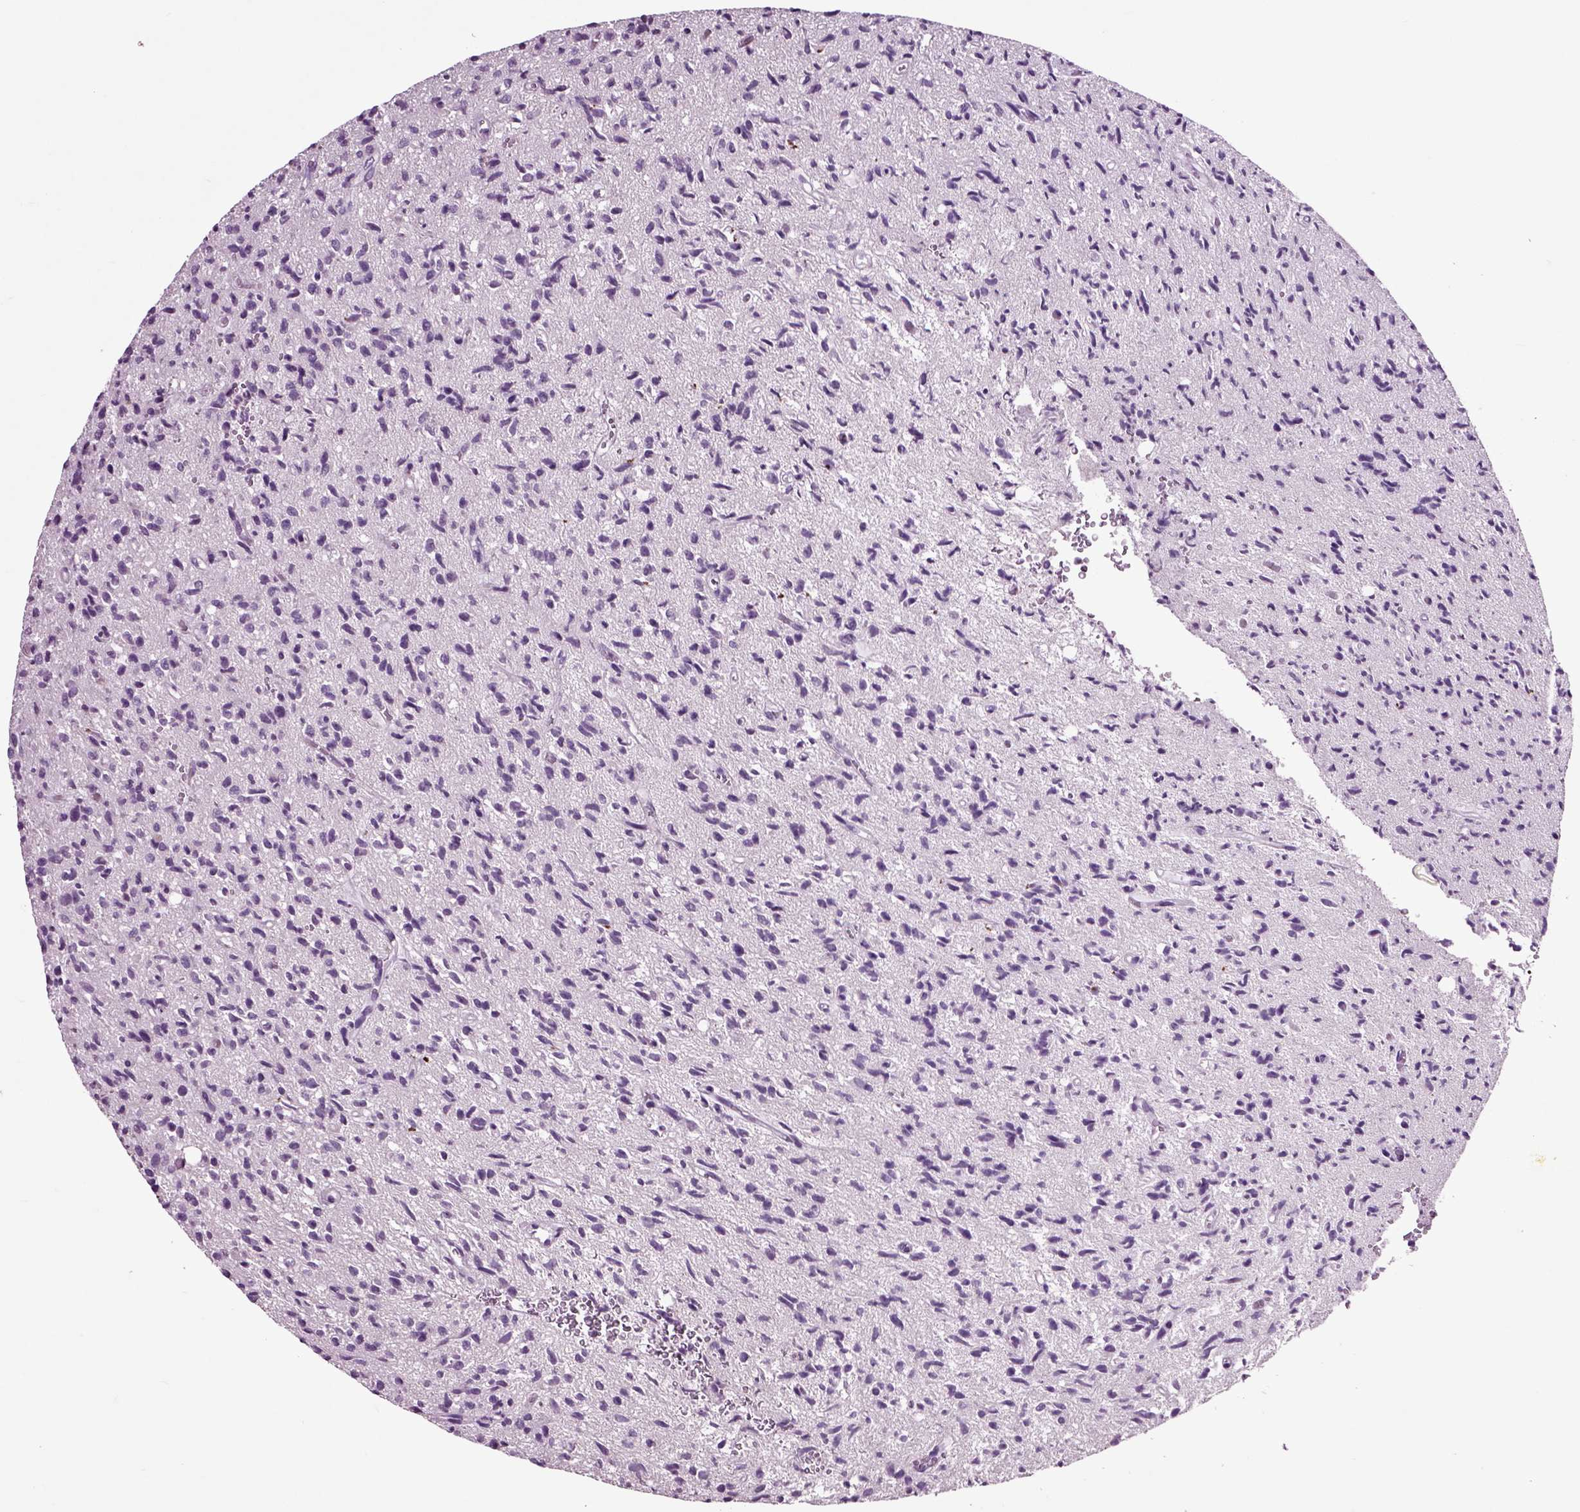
{"staining": {"intensity": "negative", "quantity": "none", "location": "none"}, "tissue": "glioma", "cell_type": "Tumor cells", "image_type": "cancer", "snomed": [{"axis": "morphology", "description": "Glioma, malignant, High grade"}, {"axis": "topography", "description": "Brain"}], "caption": "This micrograph is of malignant glioma (high-grade) stained with IHC to label a protein in brown with the nuclei are counter-stained blue. There is no staining in tumor cells.", "gene": "CRHR1", "patient": {"sex": "male", "age": 64}}